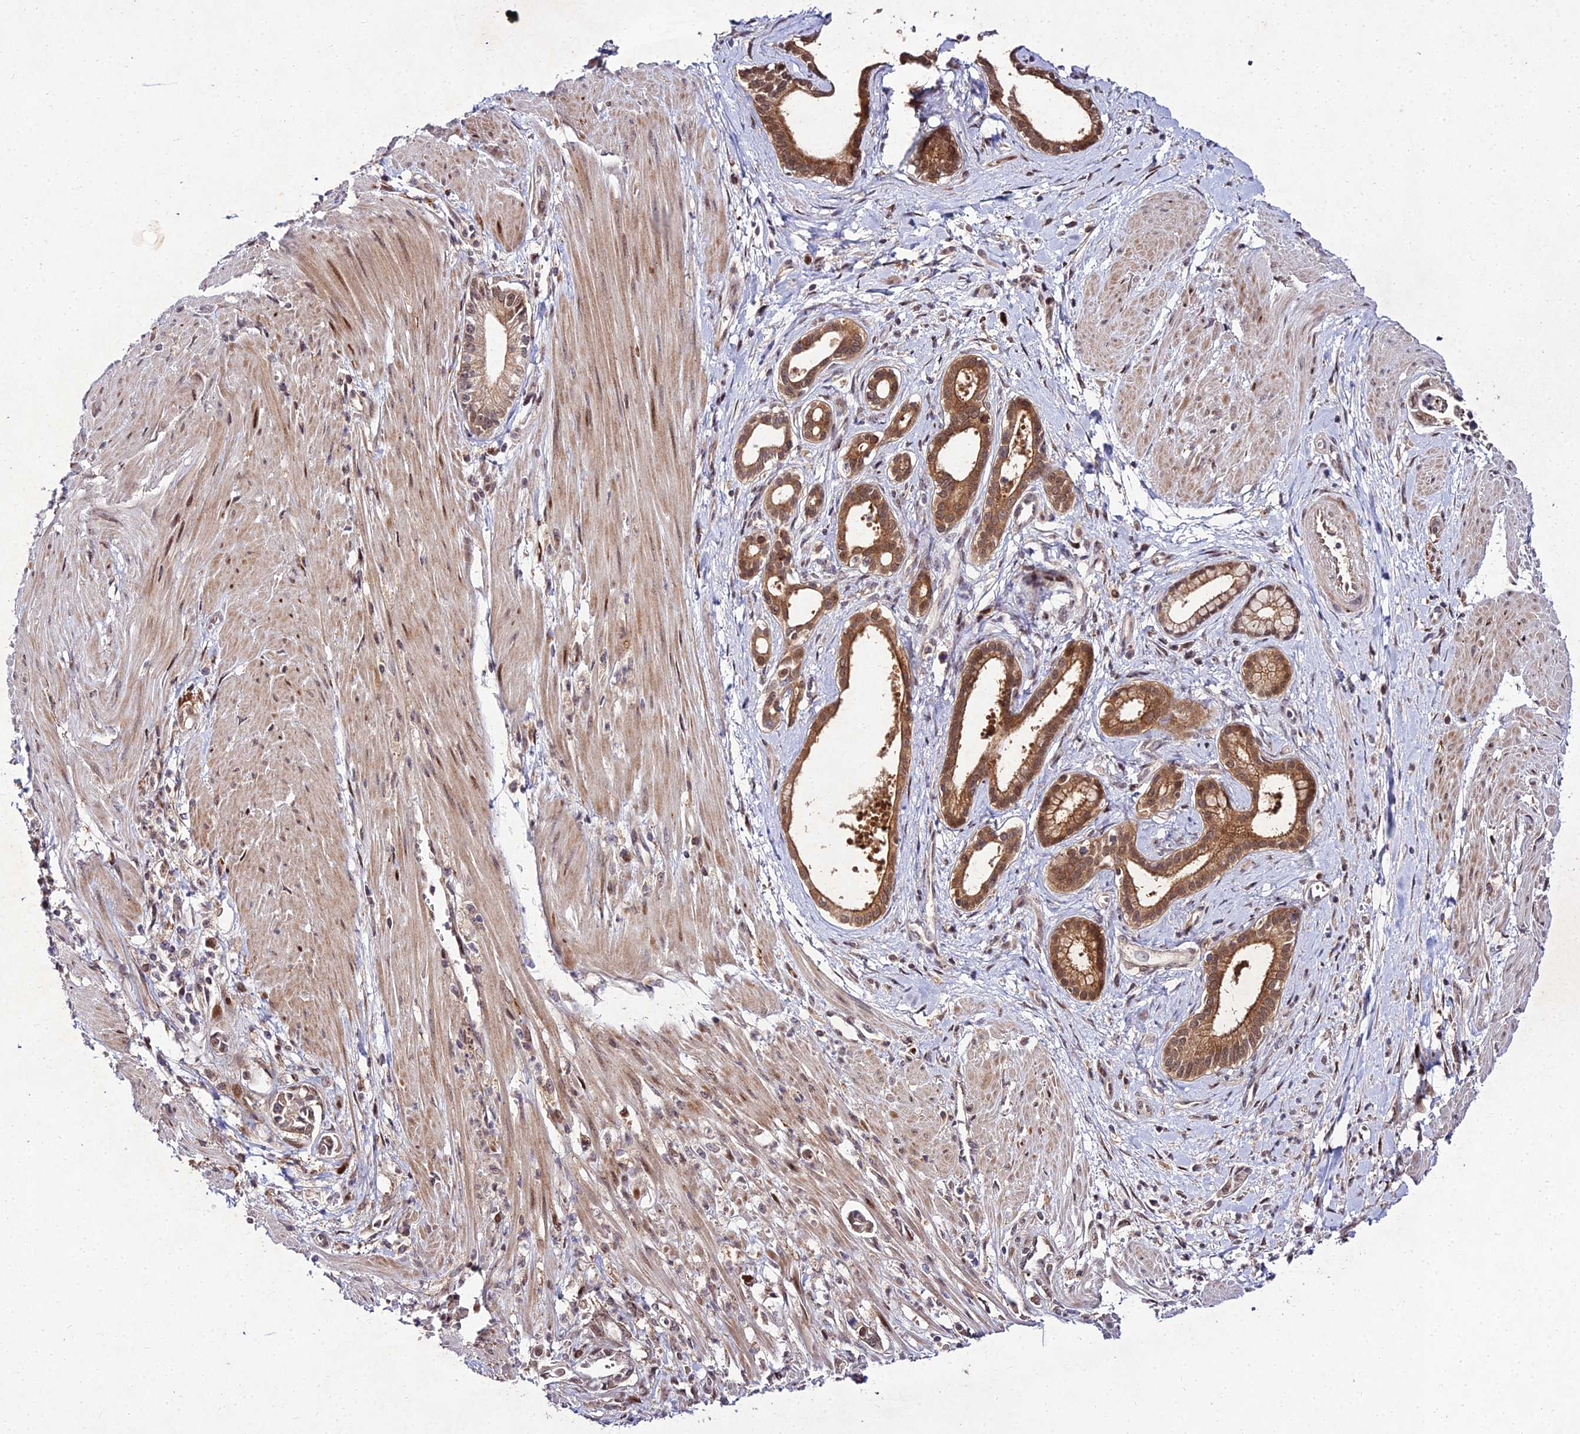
{"staining": {"intensity": "moderate", "quantity": ">75%", "location": "cytoplasmic/membranous,nuclear"}, "tissue": "pancreatic cancer", "cell_type": "Tumor cells", "image_type": "cancer", "snomed": [{"axis": "morphology", "description": "Adenocarcinoma, NOS"}, {"axis": "topography", "description": "Pancreas"}], "caption": "Approximately >75% of tumor cells in human pancreatic cancer display moderate cytoplasmic/membranous and nuclear protein expression as visualized by brown immunohistochemical staining.", "gene": "MKKS", "patient": {"sex": "male", "age": 78}}